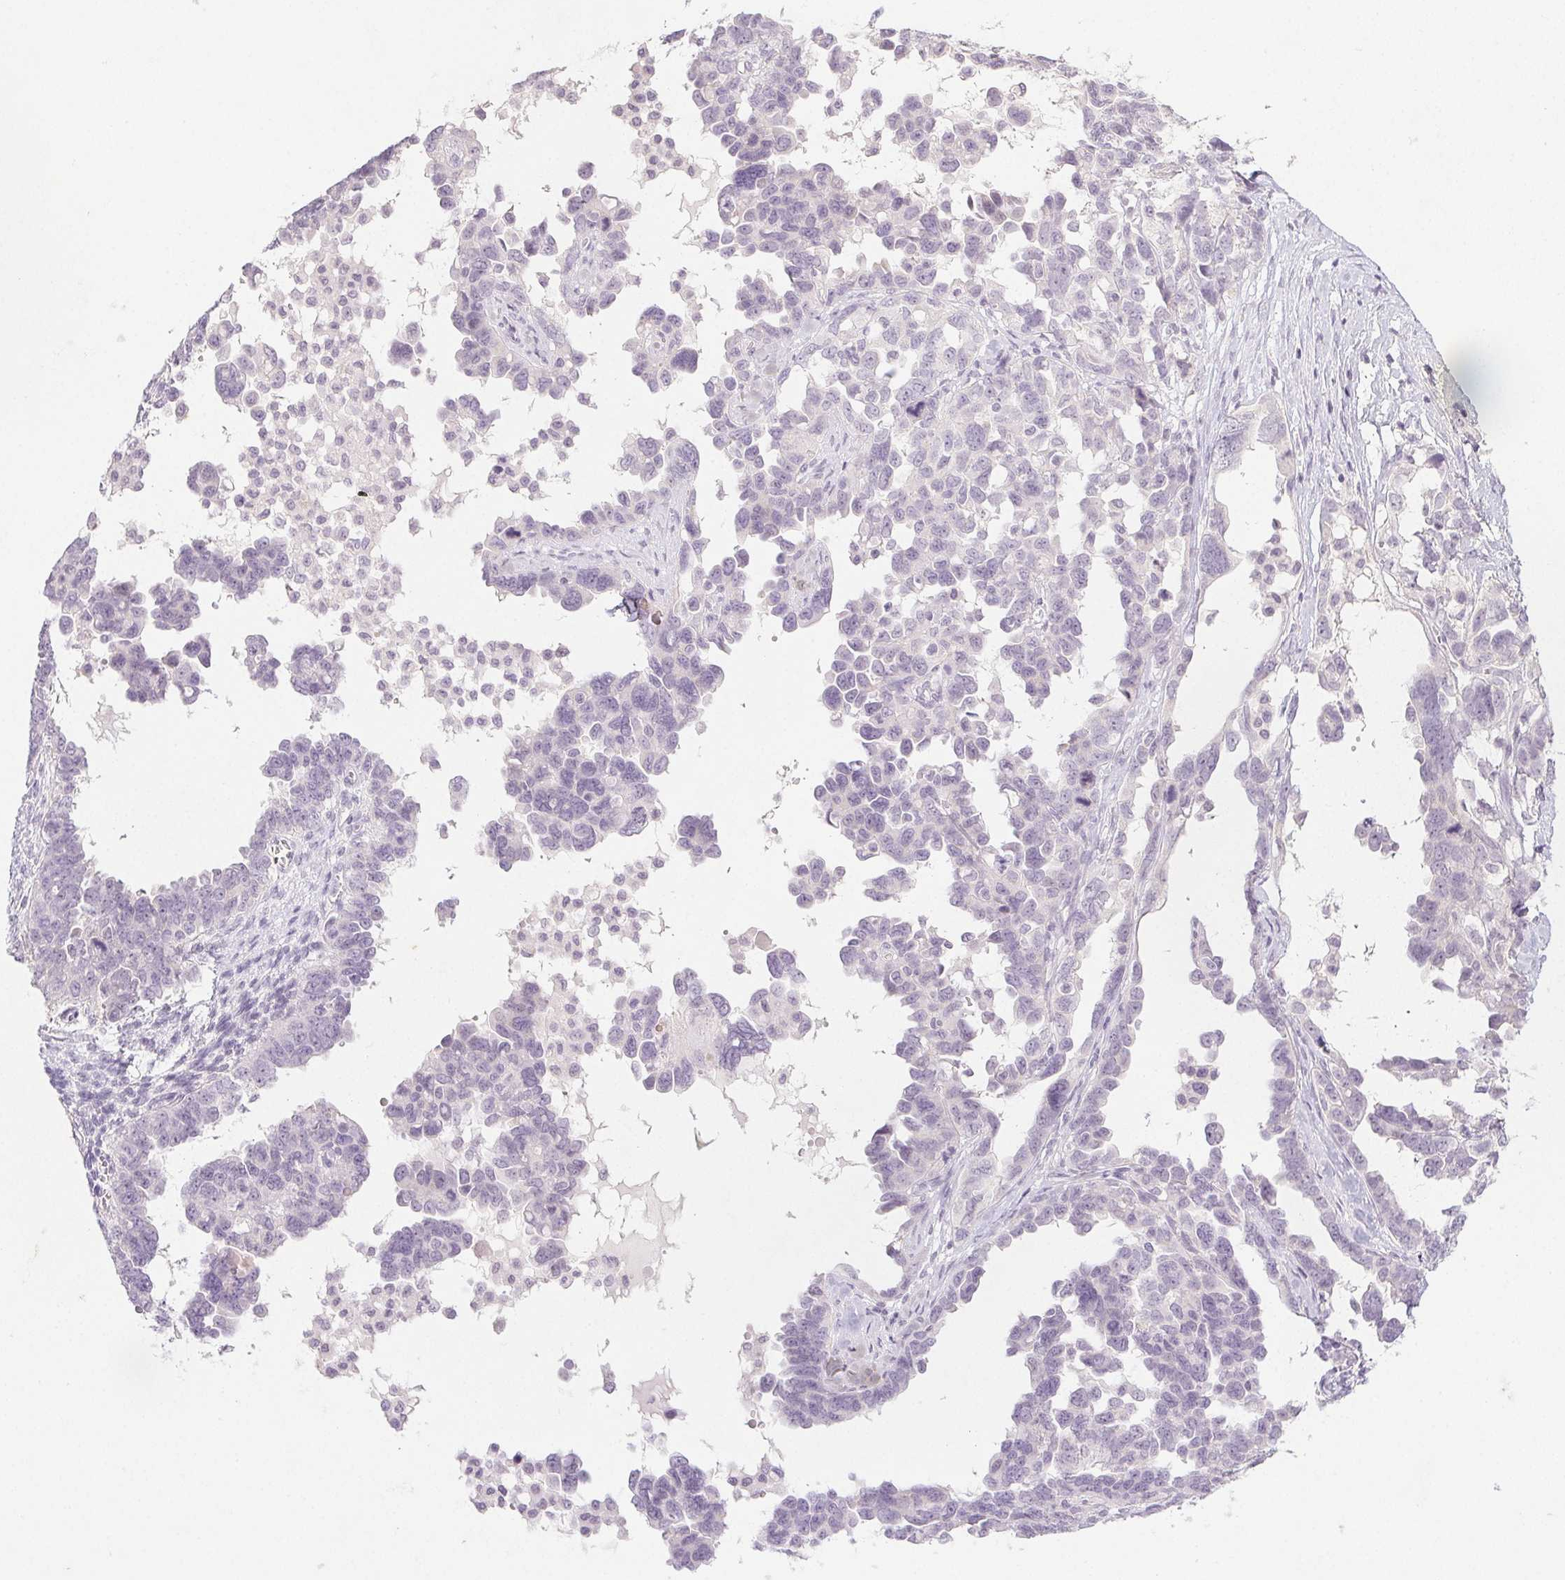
{"staining": {"intensity": "negative", "quantity": "none", "location": "none"}, "tissue": "ovarian cancer", "cell_type": "Tumor cells", "image_type": "cancer", "snomed": [{"axis": "morphology", "description": "Cystadenocarcinoma, serous, NOS"}, {"axis": "topography", "description": "Ovary"}], "caption": "An immunohistochemistry (IHC) micrograph of ovarian serous cystadenocarcinoma is shown. There is no staining in tumor cells of ovarian serous cystadenocarcinoma.", "gene": "PI3", "patient": {"sex": "female", "age": 69}}